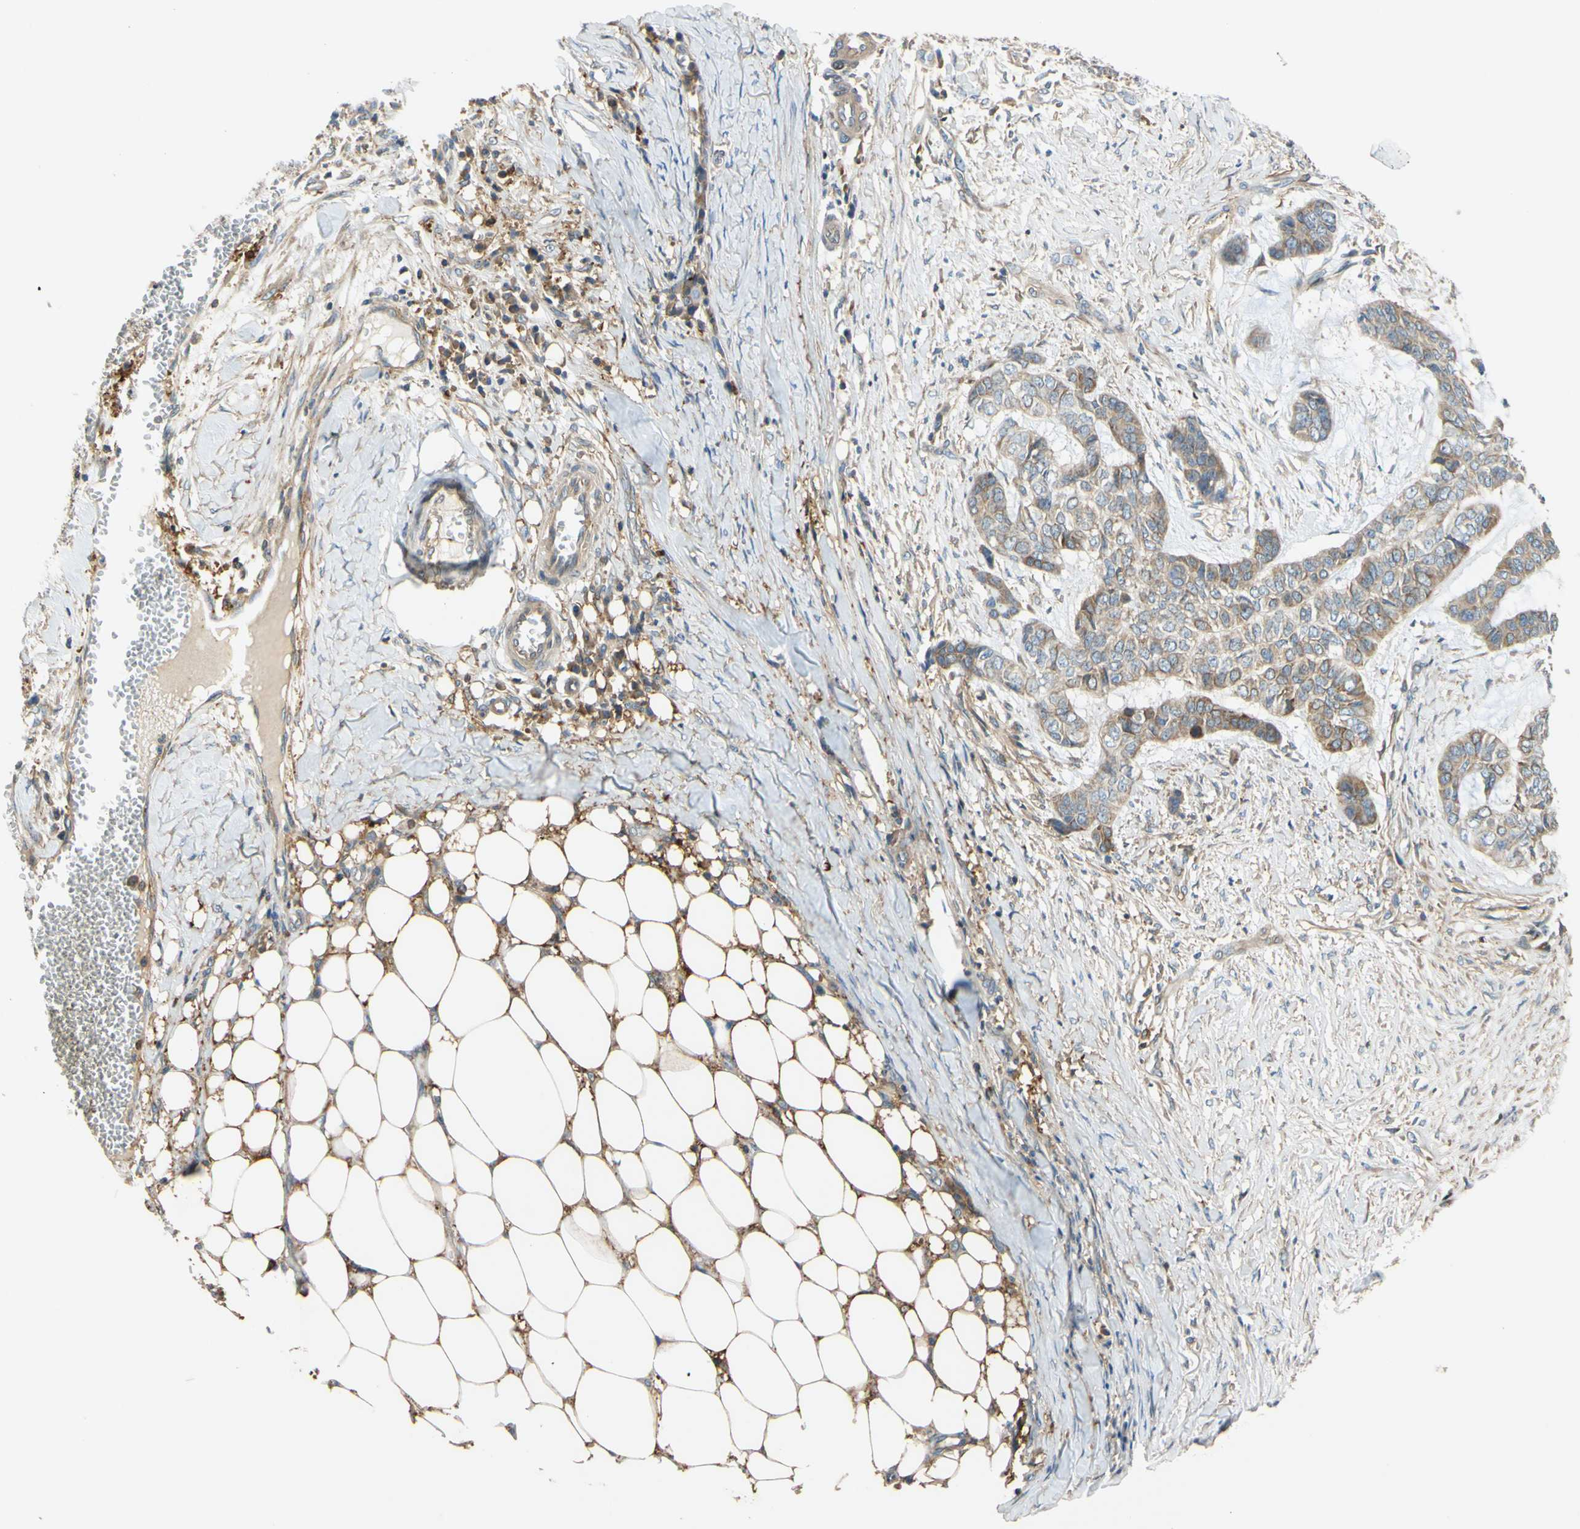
{"staining": {"intensity": "weak", "quantity": "25%-75%", "location": "cytoplasmic/membranous"}, "tissue": "skin cancer", "cell_type": "Tumor cells", "image_type": "cancer", "snomed": [{"axis": "morphology", "description": "Basal cell carcinoma"}, {"axis": "topography", "description": "Skin"}], "caption": "Skin cancer tissue reveals weak cytoplasmic/membranous positivity in approximately 25%-75% of tumor cells, visualized by immunohistochemistry.", "gene": "POR", "patient": {"sex": "female", "age": 64}}